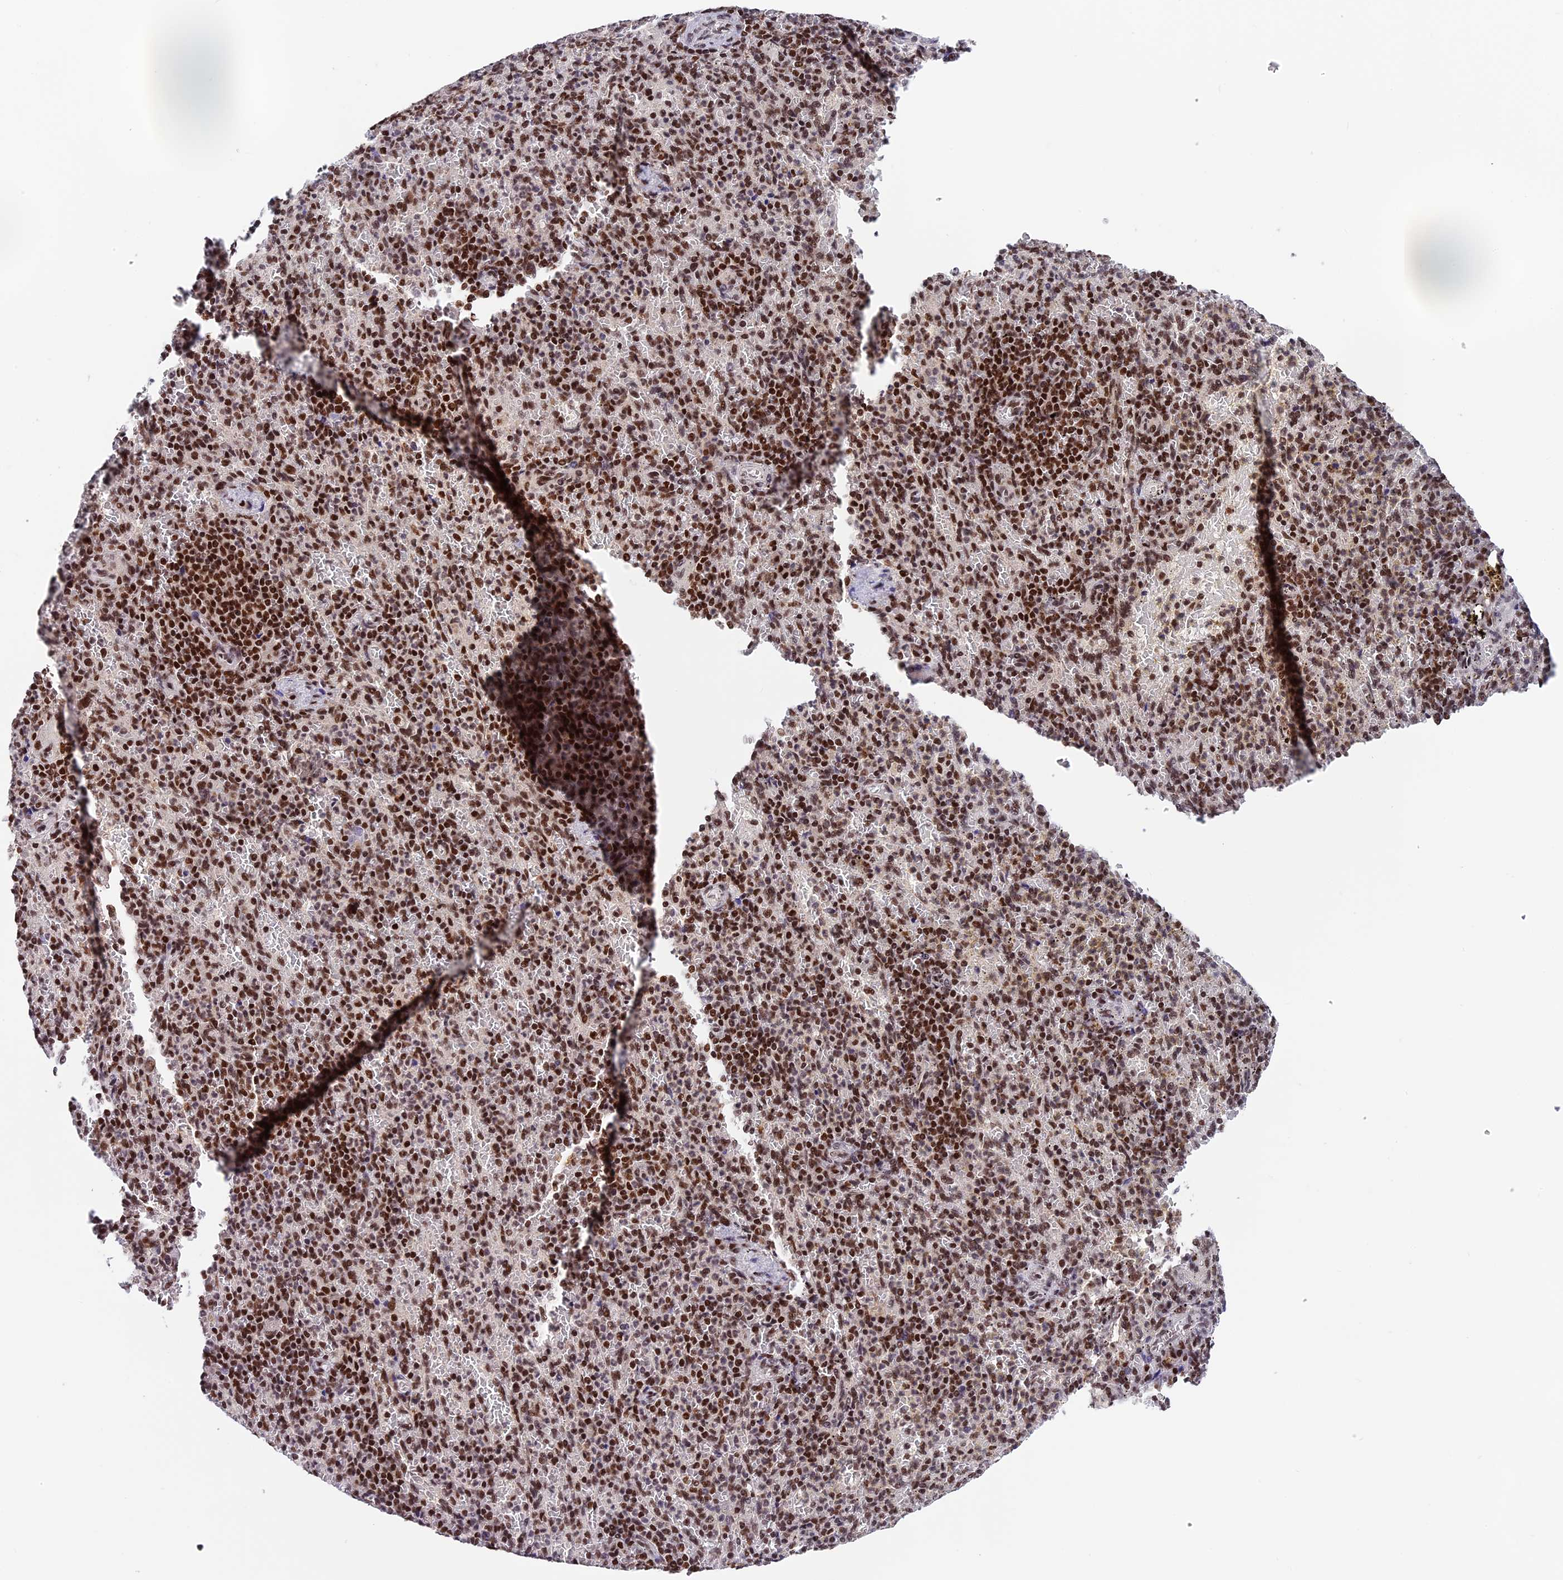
{"staining": {"intensity": "strong", "quantity": "25%-75%", "location": "nuclear"}, "tissue": "spleen", "cell_type": "Cells in red pulp", "image_type": "normal", "snomed": [{"axis": "morphology", "description": "Normal tissue, NOS"}, {"axis": "topography", "description": "Spleen"}], "caption": "A brown stain shows strong nuclear staining of a protein in cells in red pulp of benign spleen.", "gene": "RAMACL", "patient": {"sex": "female", "age": 74}}